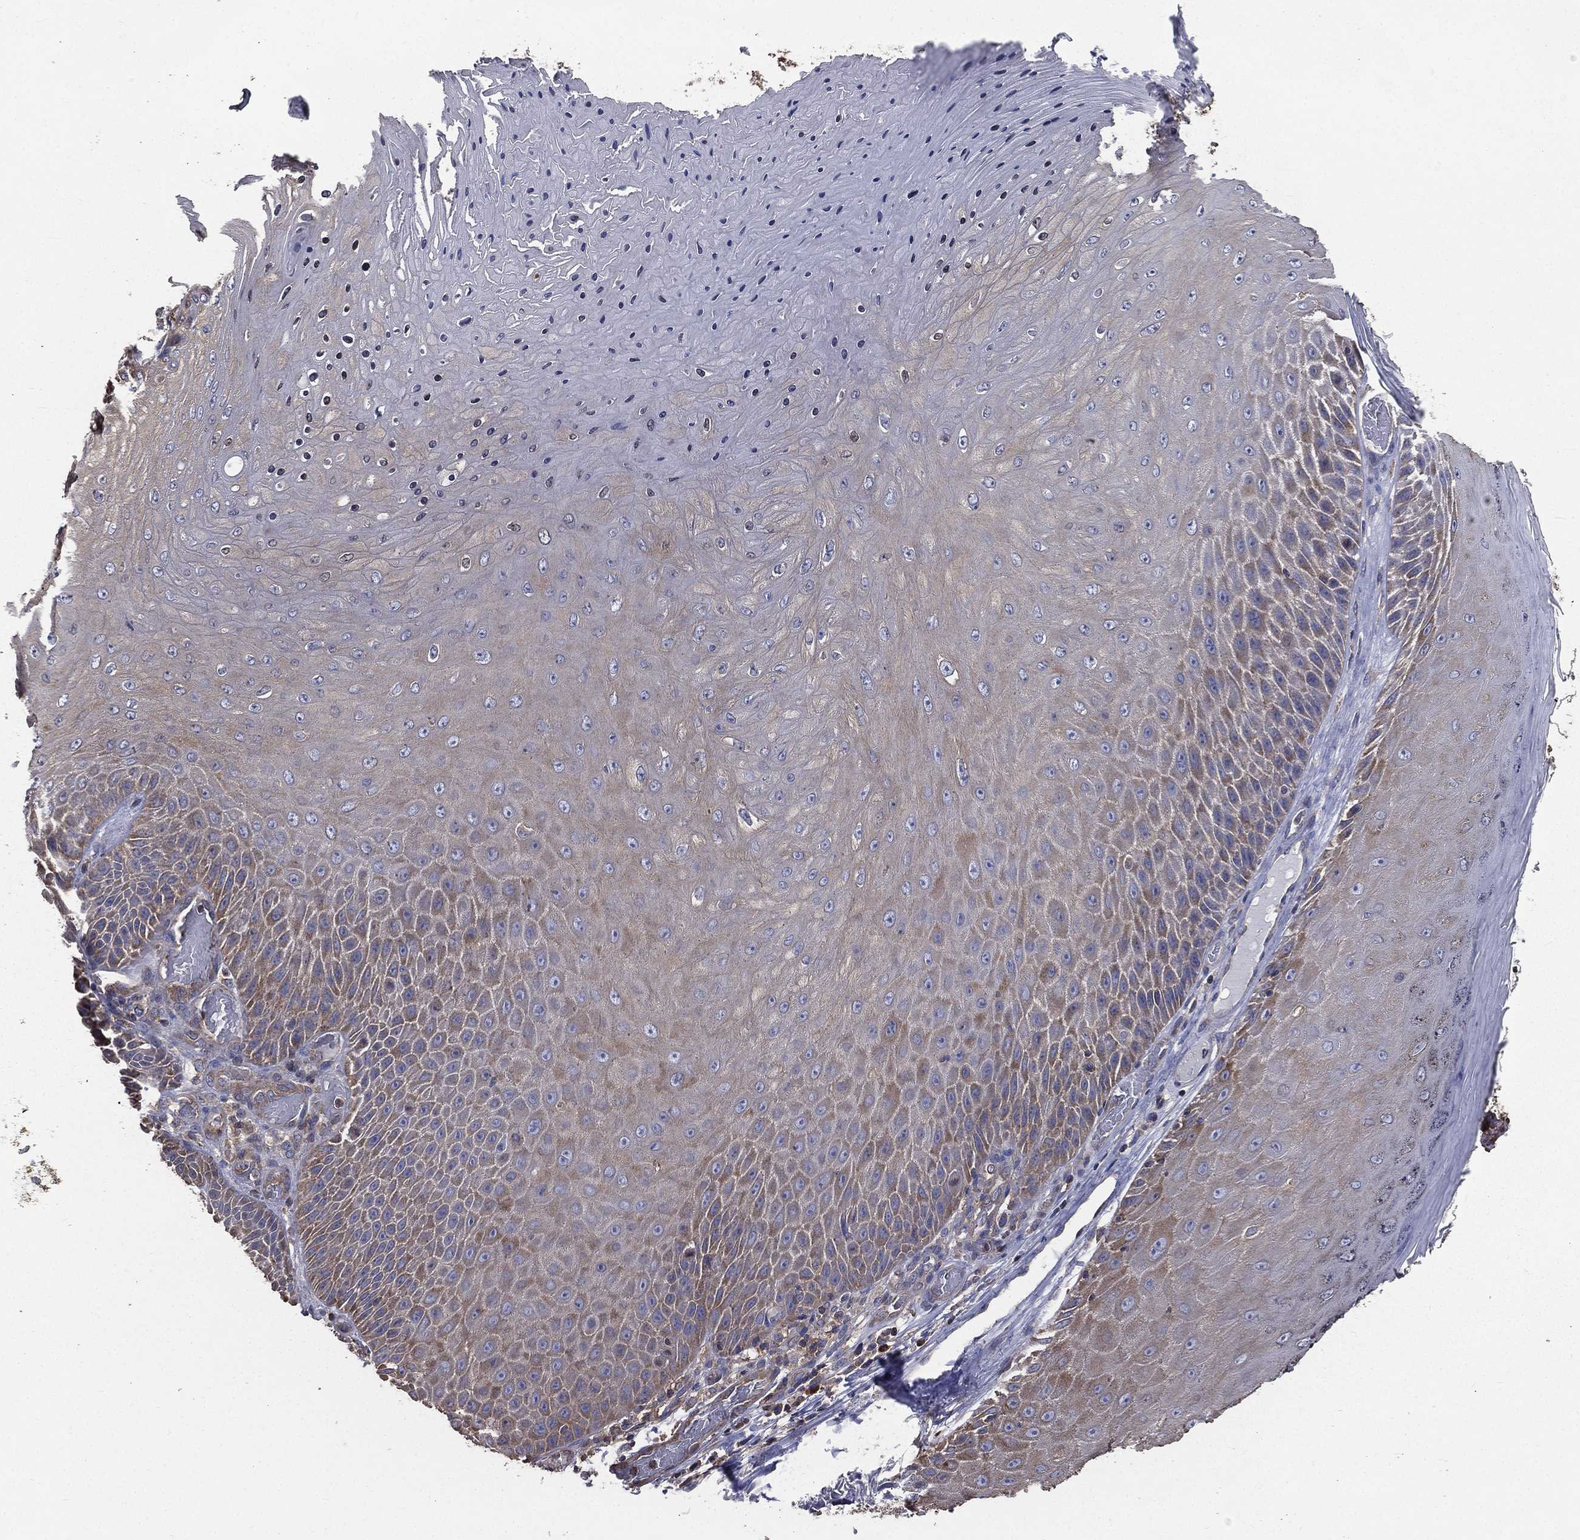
{"staining": {"intensity": "weak", "quantity": "<25%", "location": "cytoplasmic/membranous"}, "tissue": "skin cancer", "cell_type": "Tumor cells", "image_type": "cancer", "snomed": [{"axis": "morphology", "description": "Squamous cell carcinoma, NOS"}, {"axis": "topography", "description": "Skin"}], "caption": "A high-resolution micrograph shows IHC staining of skin cancer (squamous cell carcinoma), which demonstrates no significant staining in tumor cells. (Brightfield microscopy of DAB (3,3'-diaminobenzidine) IHC at high magnification).", "gene": "SARS1", "patient": {"sex": "male", "age": 62}}